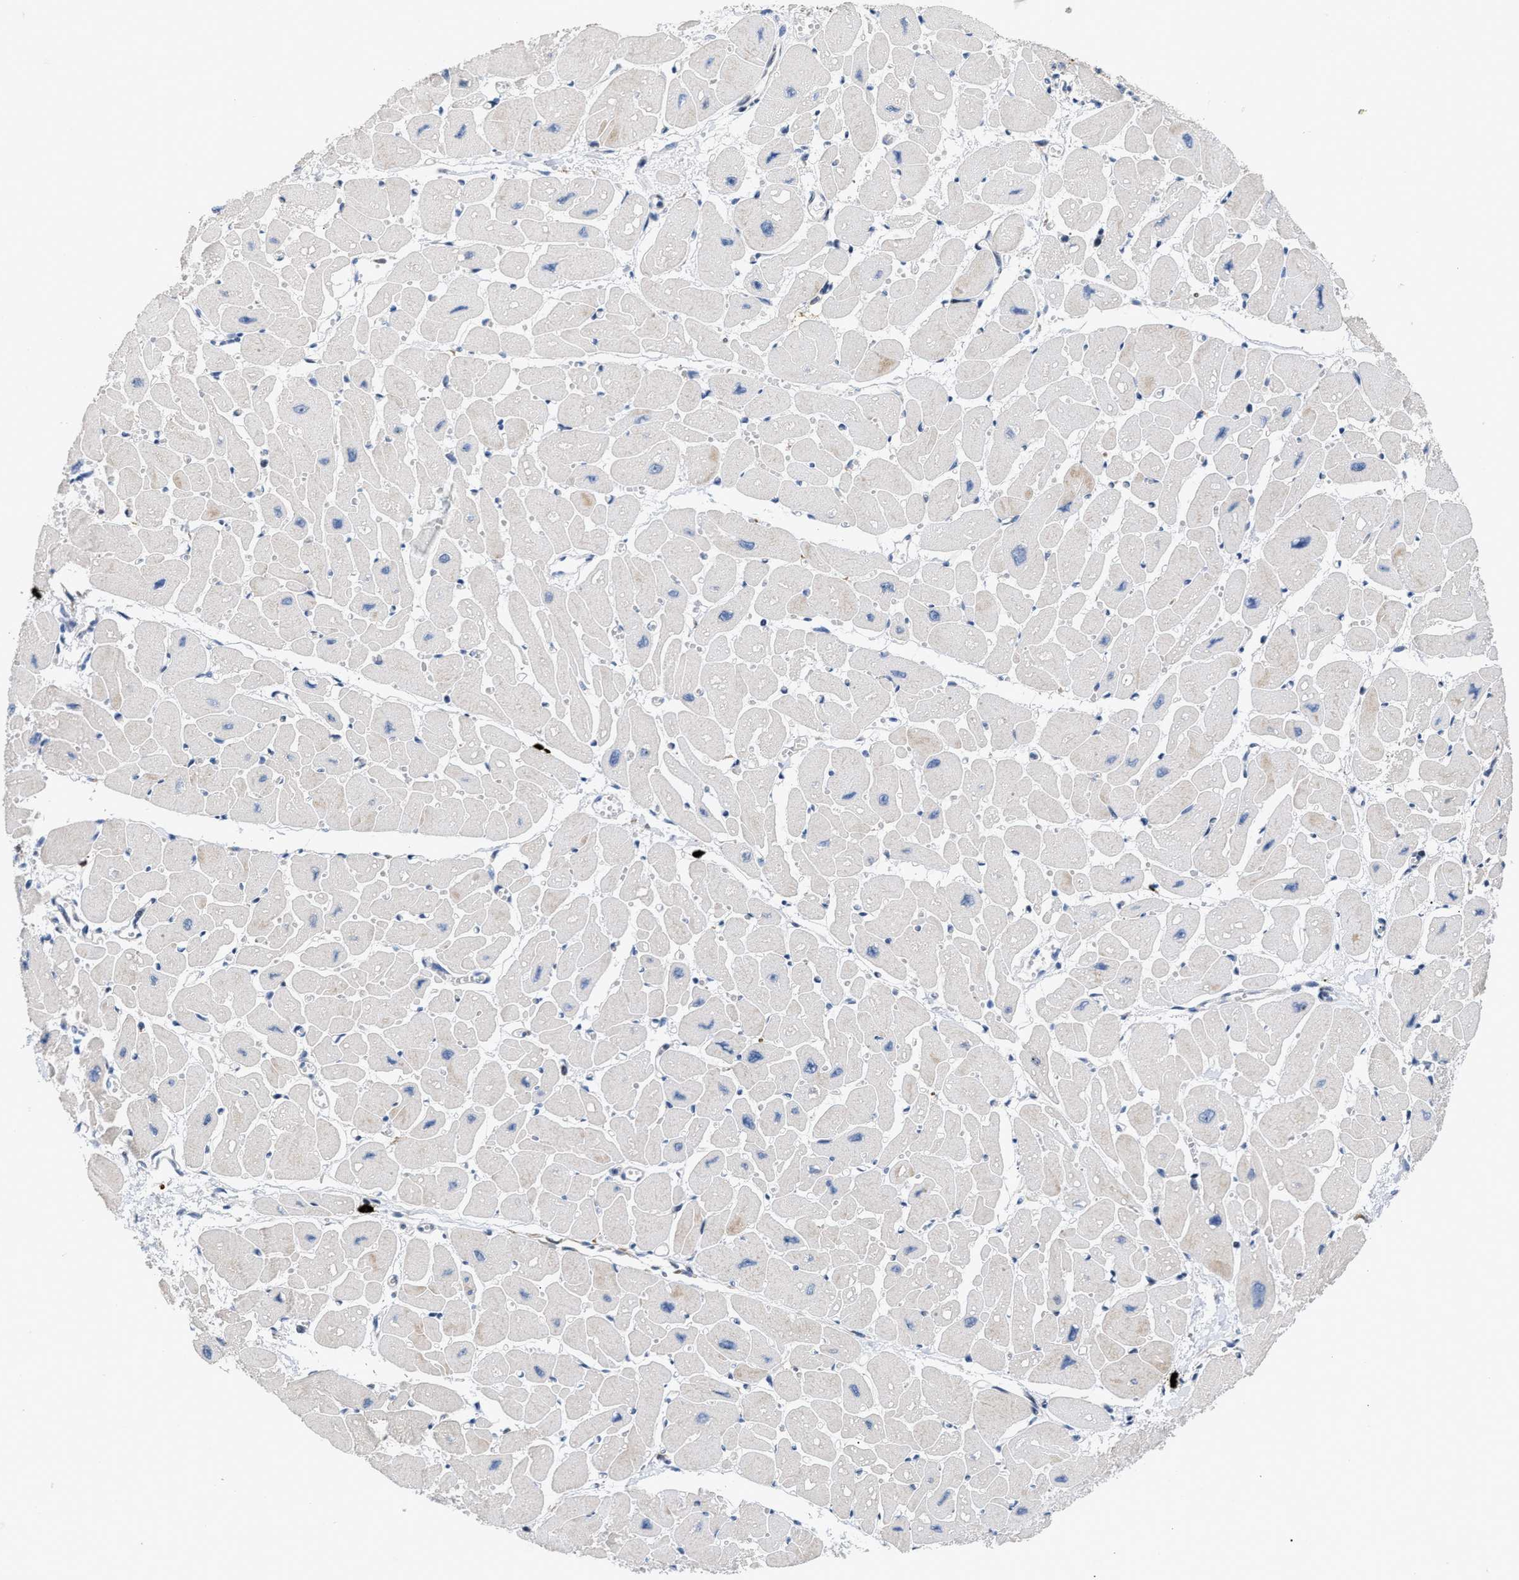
{"staining": {"intensity": "negative", "quantity": "none", "location": "none"}, "tissue": "heart muscle", "cell_type": "Cardiomyocytes", "image_type": "normal", "snomed": [{"axis": "morphology", "description": "Normal tissue, NOS"}, {"axis": "topography", "description": "Heart"}], "caption": "Cardiomyocytes show no significant staining in unremarkable heart muscle. Nuclei are stained in blue.", "gene": "ATP9A", "patient": {"sex": "female", "age": 54}}